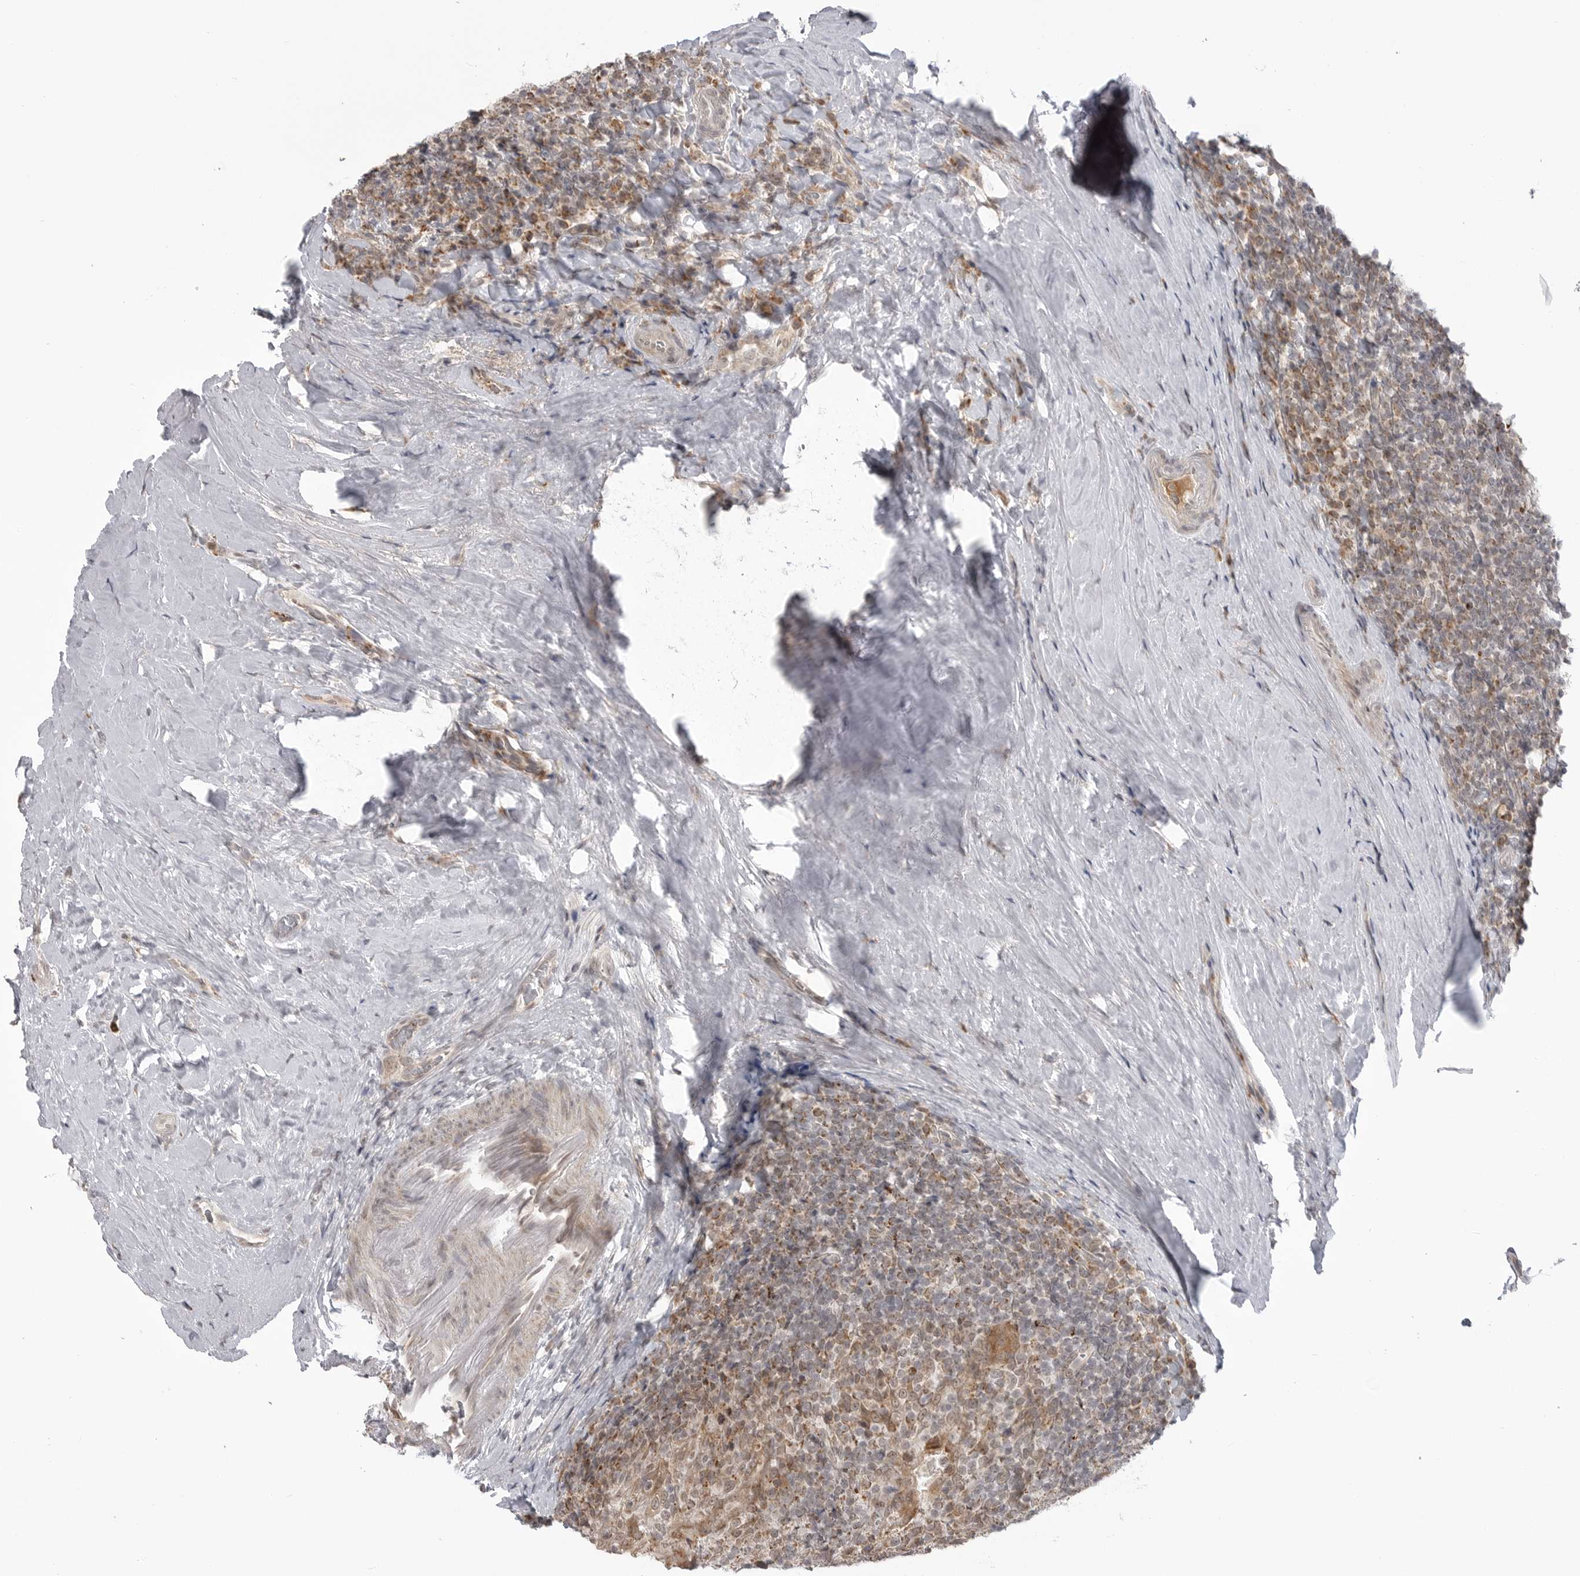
{"staining": {"intensity": "weak", "quantity": "25%-75%", "location": "nuclear"}, "tissue": "tonsil", "cell_type": "Germinal center cells", "image_type": "normal", "snomed": [{"axis": "morphology", "description": "Normal tissue, NOS"}, {"axis": "topography", "description": "Tonsil"}], "caption": "A low amount of weak nuclear expression is present in about 25%-75% of germinal center cells in unremarkable tonsil. The protein of interest is stained brown, and the nuclei are stained in blue (DAB IHC with brightfield microscopy, high magnification).", "gene": "KALRN", "patient": {"sex": "male", "age": 37}}